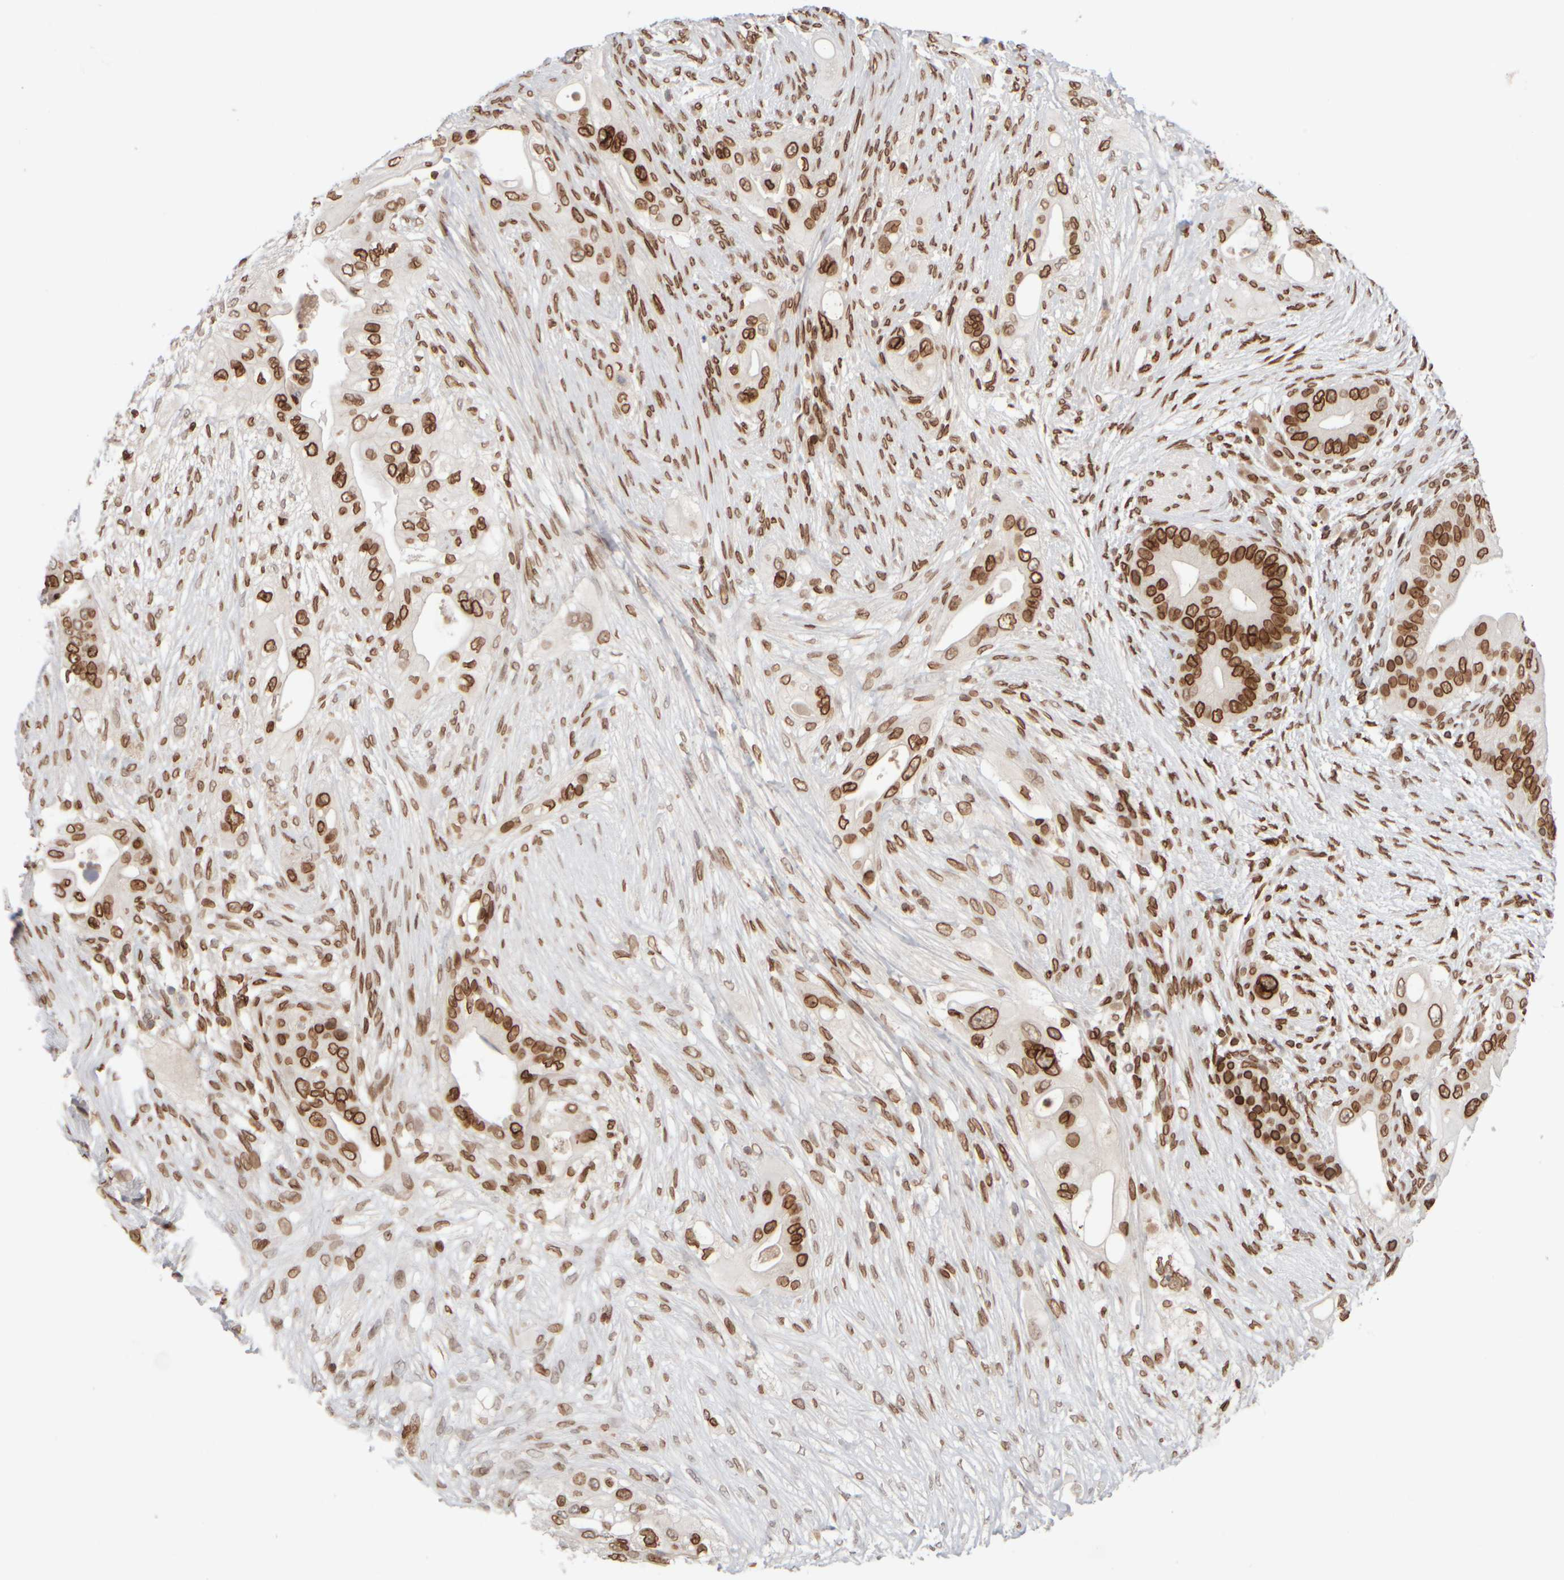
{"staining": {"intensity": "strong", "quantity": ">75%", "location": "cytoplasmic/membranous,nuclear"}, "tissue": "pancreatic cancer", "cell_type": "Tumor cells", "image_type": "cancer", "snomed": [{"axis": "morphology", "description": "Adenocarcinoma, NOS"}, {"axis": "topography", "description": "Pancreas"}], "caption": "Protein analysis of pancreatic cancer (adenocarcinoma) tissue demonstrates strong cytoplasmic/membranous and nuclear positivity in approximately >75% of tumor cells. The protein is shown in brown color, while the nuclei are stained blue.", "gene": "ZC3HC1", "patient": {"sex": "male", "age": 53}}